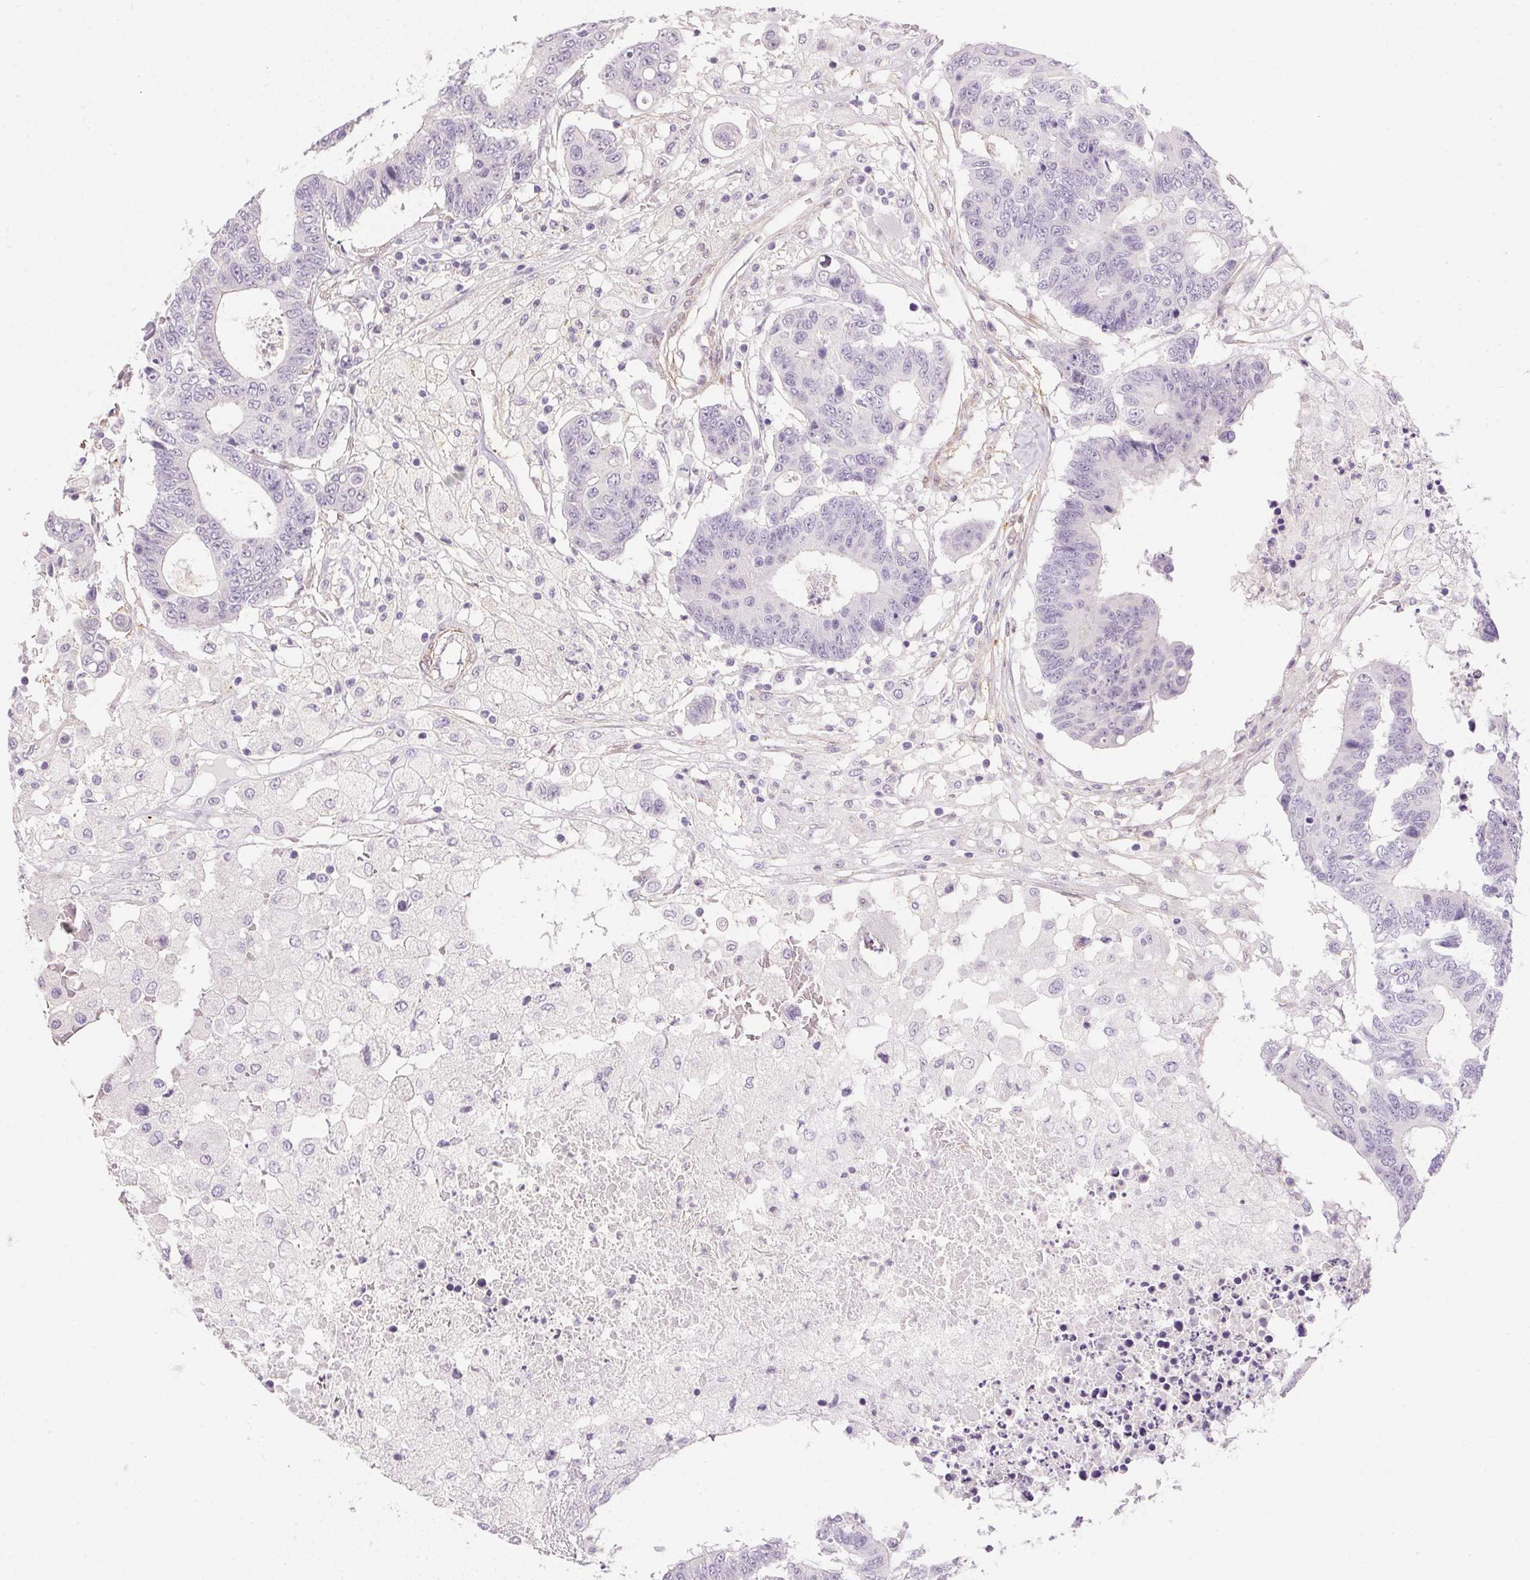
{"staining": {"intensity": "negative", "quantity": "none", "location": "none"}, "tissue": "colorectal cancer", "cell_type": "Tumor cells", "image_type": "cancer", "snomed": [{"axis": "morphology", "description": "Adenocarcinoma, NOS"}, {"axis": "topography", "description": "Colon"}], "caption": "IHC photomicrograph of human adenocarcinoma (colorectal) stained for a protein (brown), which demonstrates no staining in tumor cells.", "gene": "PRL", "patient": {"sex": "female", "age": 48}}